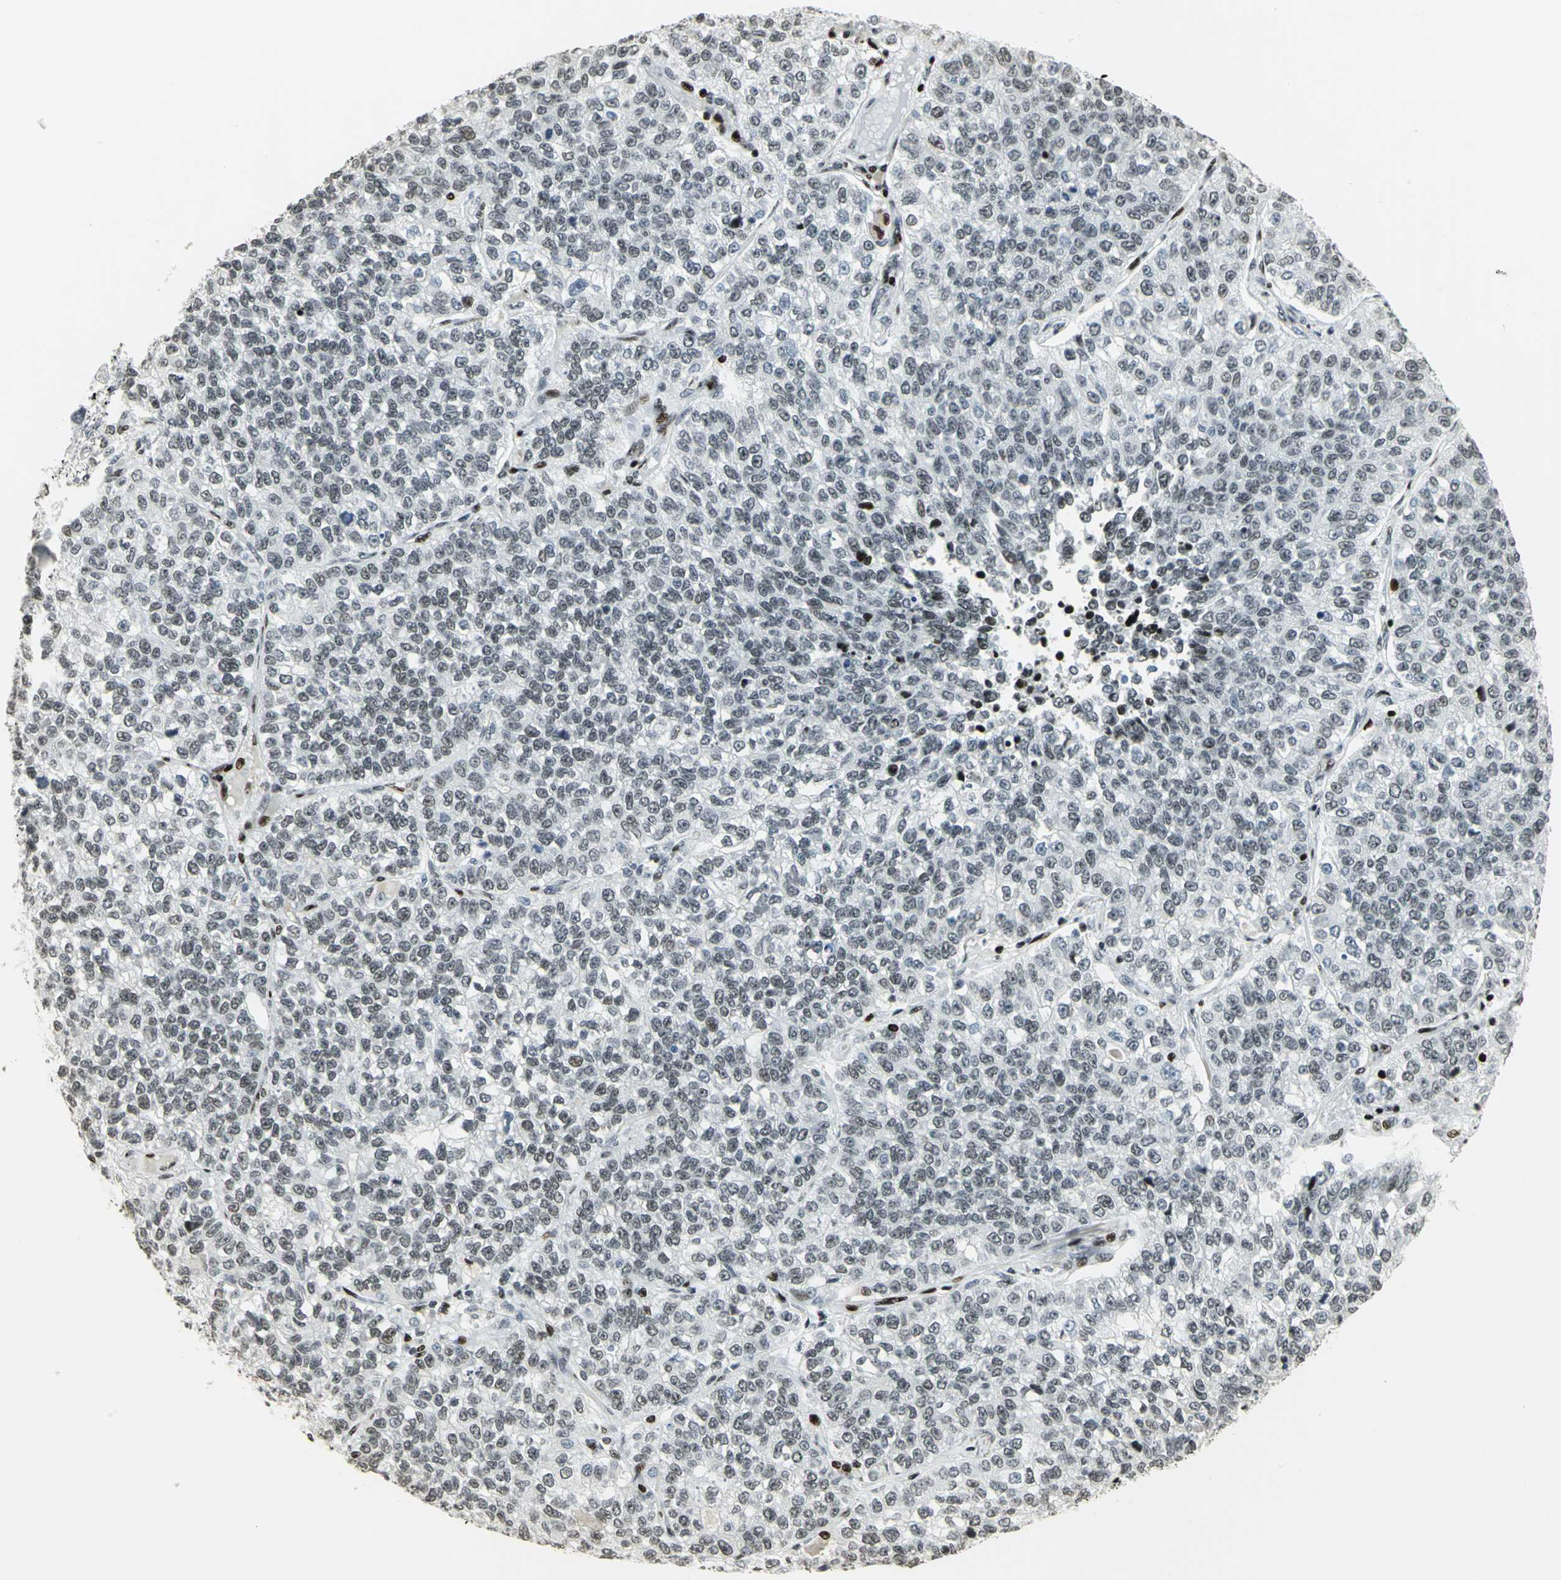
{"staining": {"intensity": "weak", "quantity": "<25%", "location": "nuclear"}, "tissue": "lung cancer", "cell_type": "Tumor cells", "image_type": "cancer", "snomed": [{"axis": "morphology", "description": "Adenocarcinoma, NOS"}, {"axis": "topography", "description": "Lung"}], "caption": "Tumor cells show no significant protein staining in lung cancer.", "gene": "KDM1A", "patient": {"sex": "male", "age": 49}}